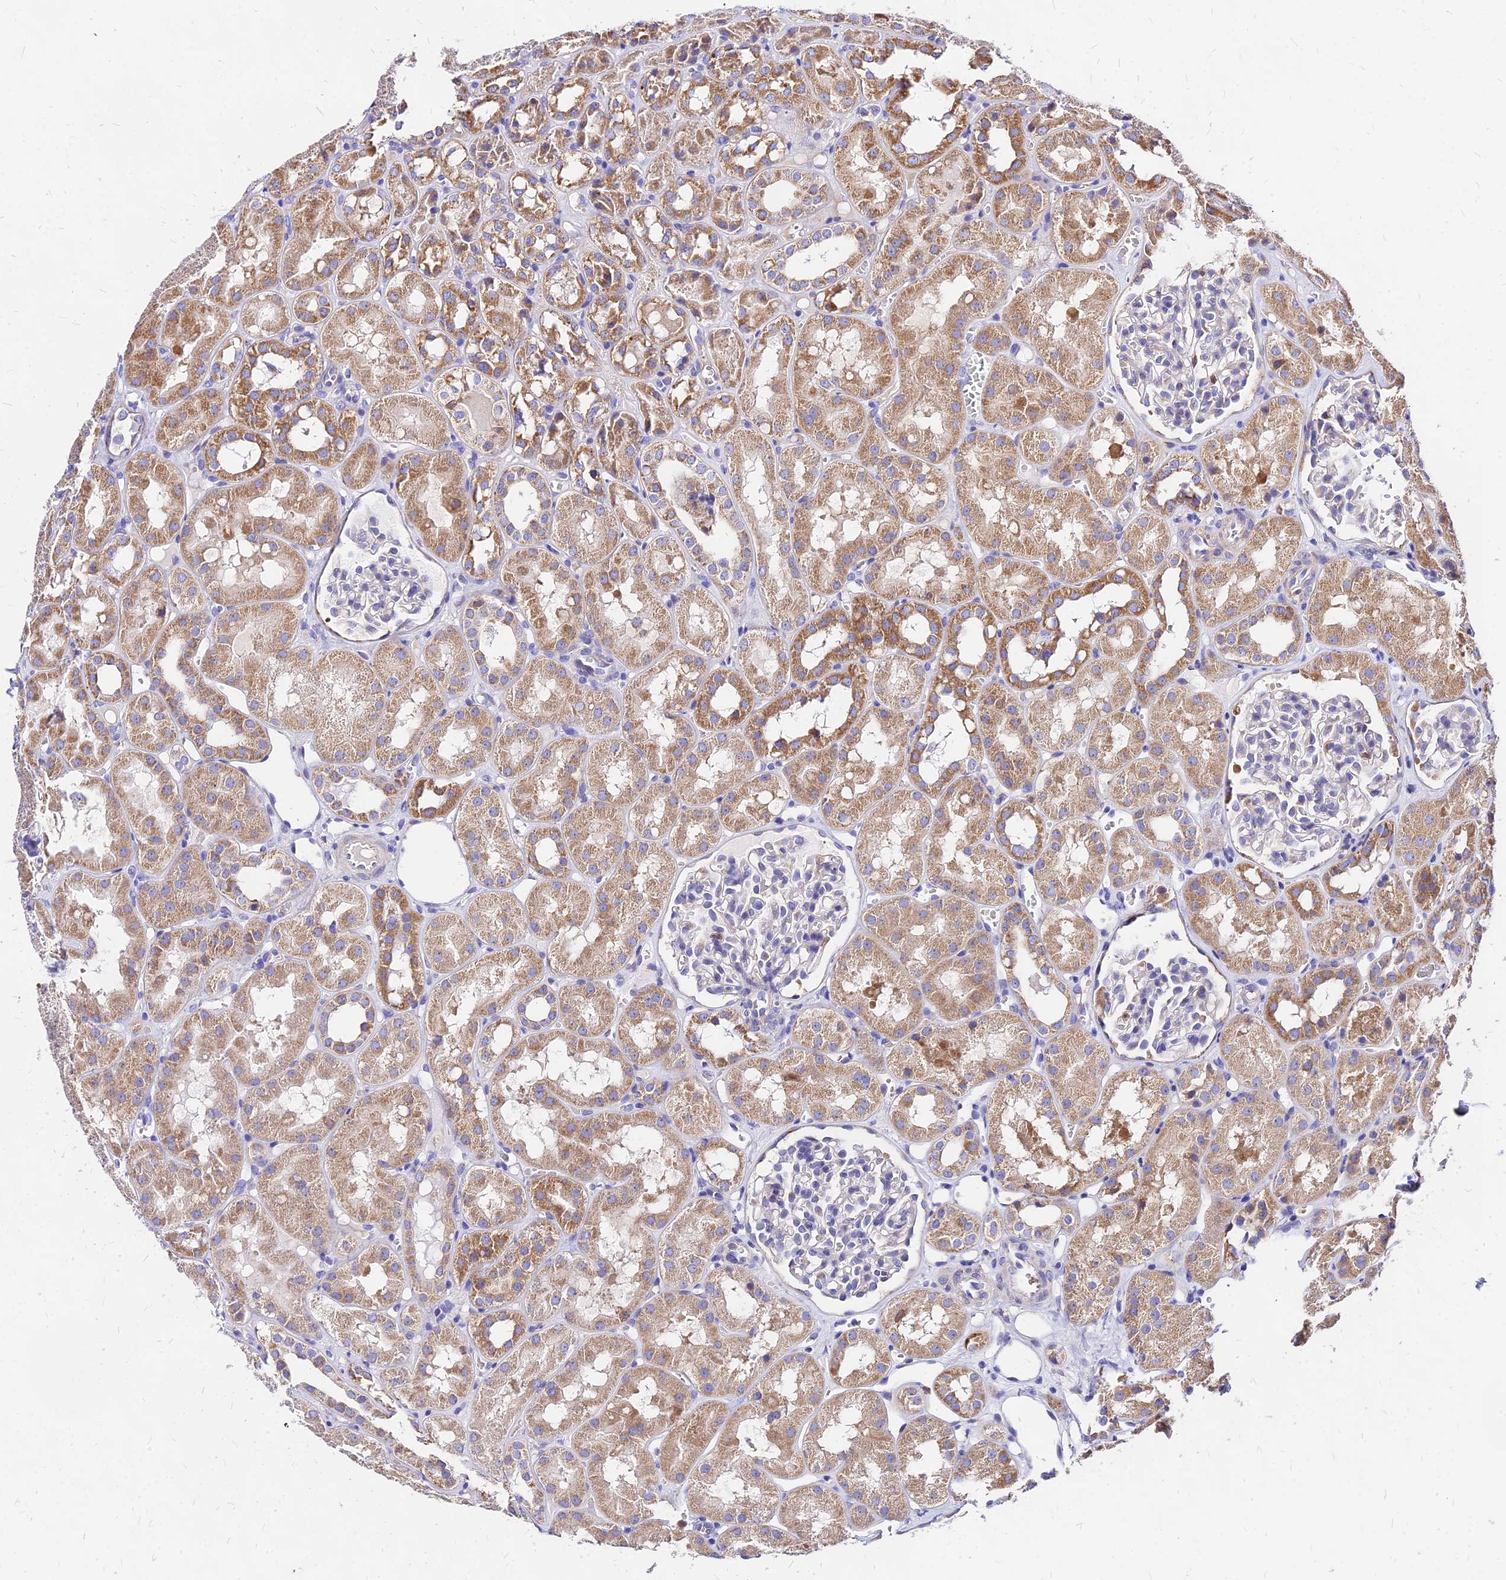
{"staining": {"intensity": "negative", "quantity": "none", "location": "none"}, "tissue": "kidney", "cell_type": "Cells in glomeruli", "image_type": "normal", "snomed": [{"axis": "morphology", "description": "Normal tissue, NOS"}, {"axis": "topography", "description": "Kidney"}], "caption": "IHC of unremarkable human kidney shows no positivity in cells in glomeruli.", "gene": "MRPL3", "patient": {"sex": "male", "age": 16}}